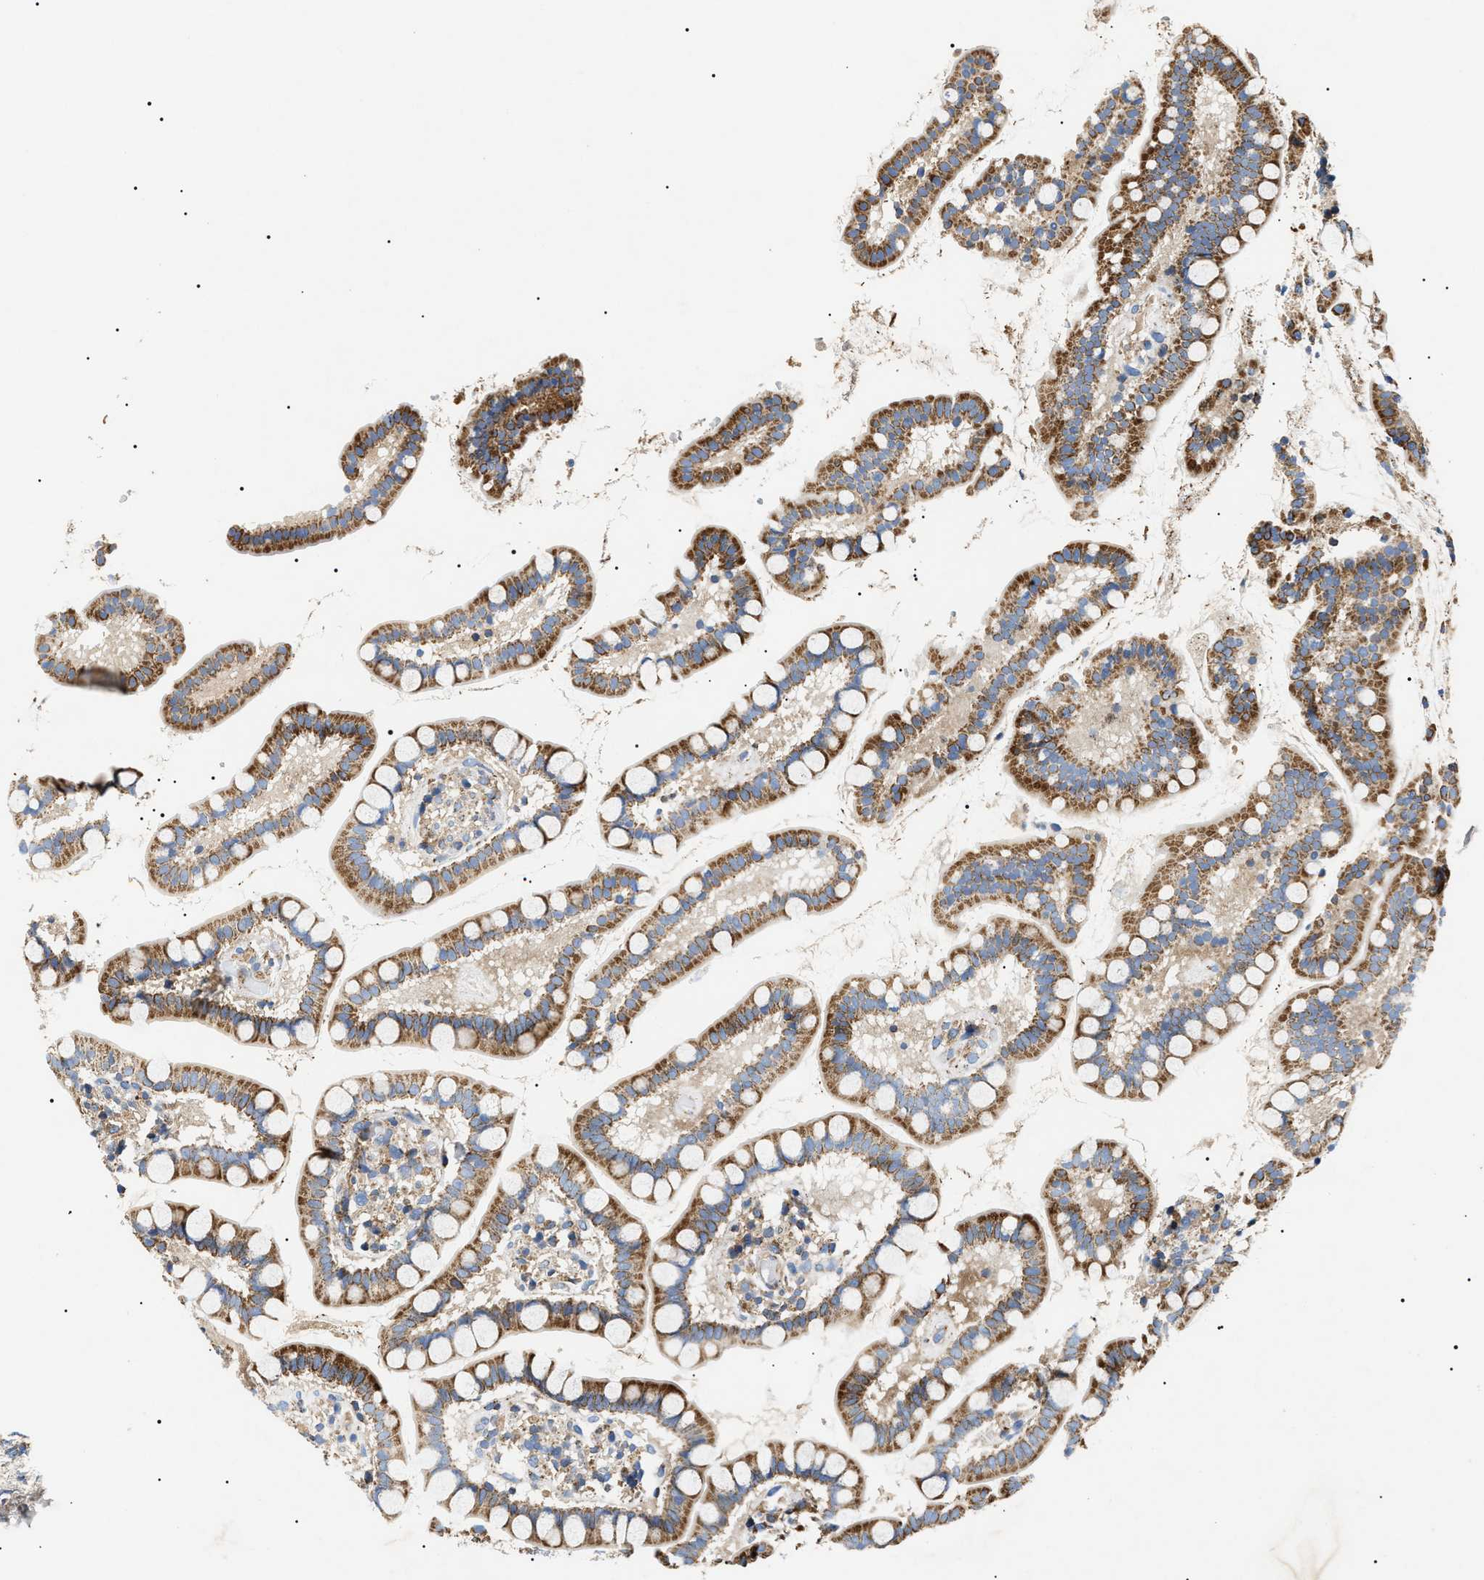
{"staining": {"intensity": "moderate", "quantity": ">75%", "location": "cytoplasmic/membranous"}, "tissue": "small intestine", "cell_type": "Glandular cells", "image_type": "normal", "snomed": [{"axis": "morphology", "description": "Normal tissue, NOS"}, {"axis": "topography", "description": "Small intestine"}], "caption": "Normal small intestine shows moderate cytoplasmic/membranous expression in approximately >75% of glandular cells The staining was performed using DAB (3,3'-diaminobenzidine), with brown indicating positive protein expression. Nuclei are stained blue with hematoxylin..", "gene": "OXSM", "patient": {"sex": "female", "age": 84}}